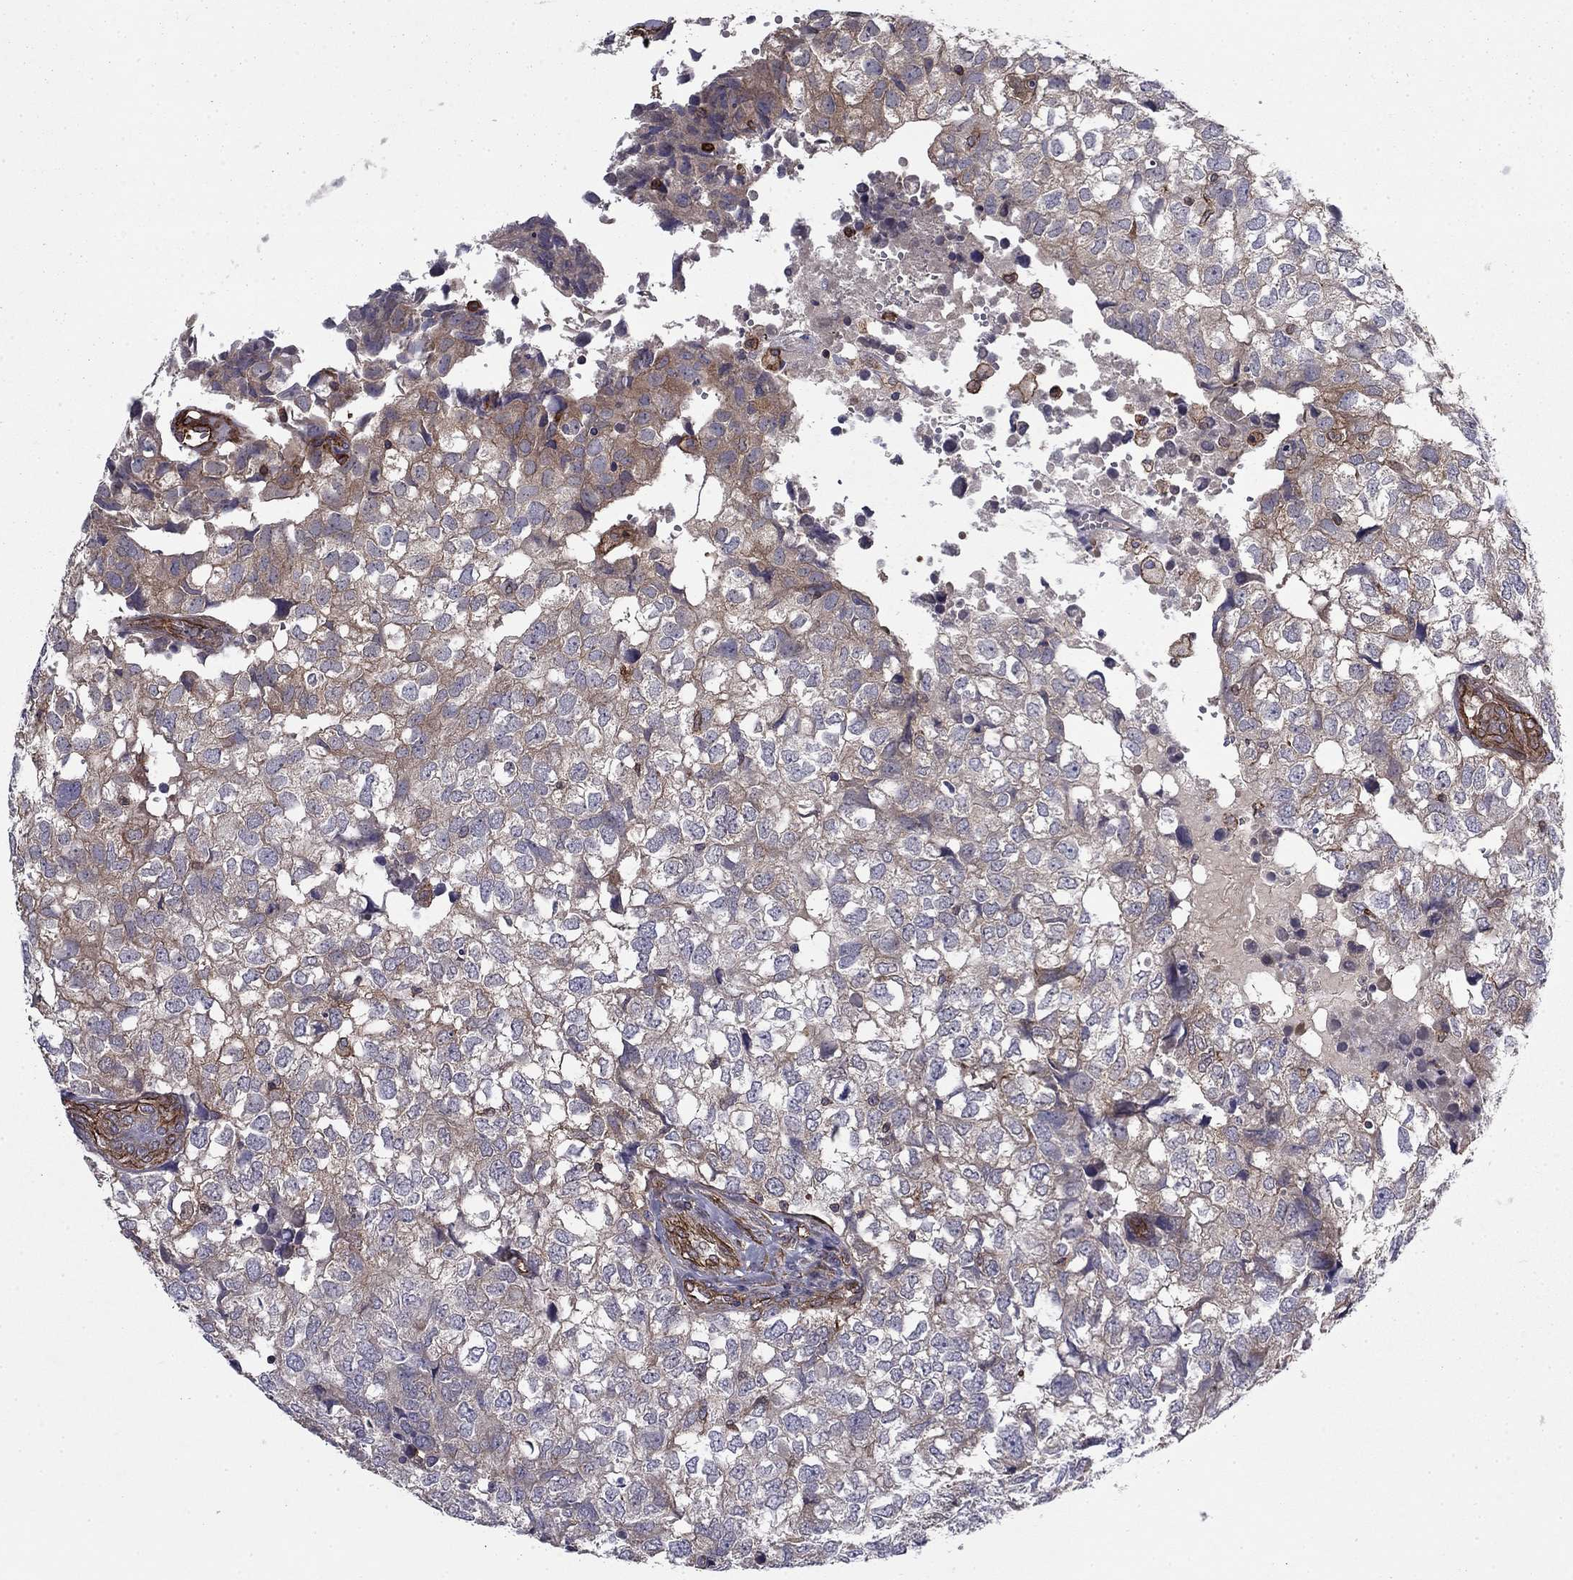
{"staining": {"intensity": "moderate", "quantity": "<25%", "location": "cytoplasmic/membranous"}, "tissue": "breast cancer", "cell_type": "Tumor cells", "image_type": "cancer", "snomed": [{"axis": "morphology", "description": "Duct carcinoma"}, {"axis": "topography", "description": "Breast"}], "caption": "Breast cancer (invasive ductal carcinoma) stained with immunohistochemistry (IHC) shows moderate cytoplasmic/membranous staining in approximately <25% of tumor cells.", "gene": "SHMT1", "patient": {"sex": "female", "age": 30}}